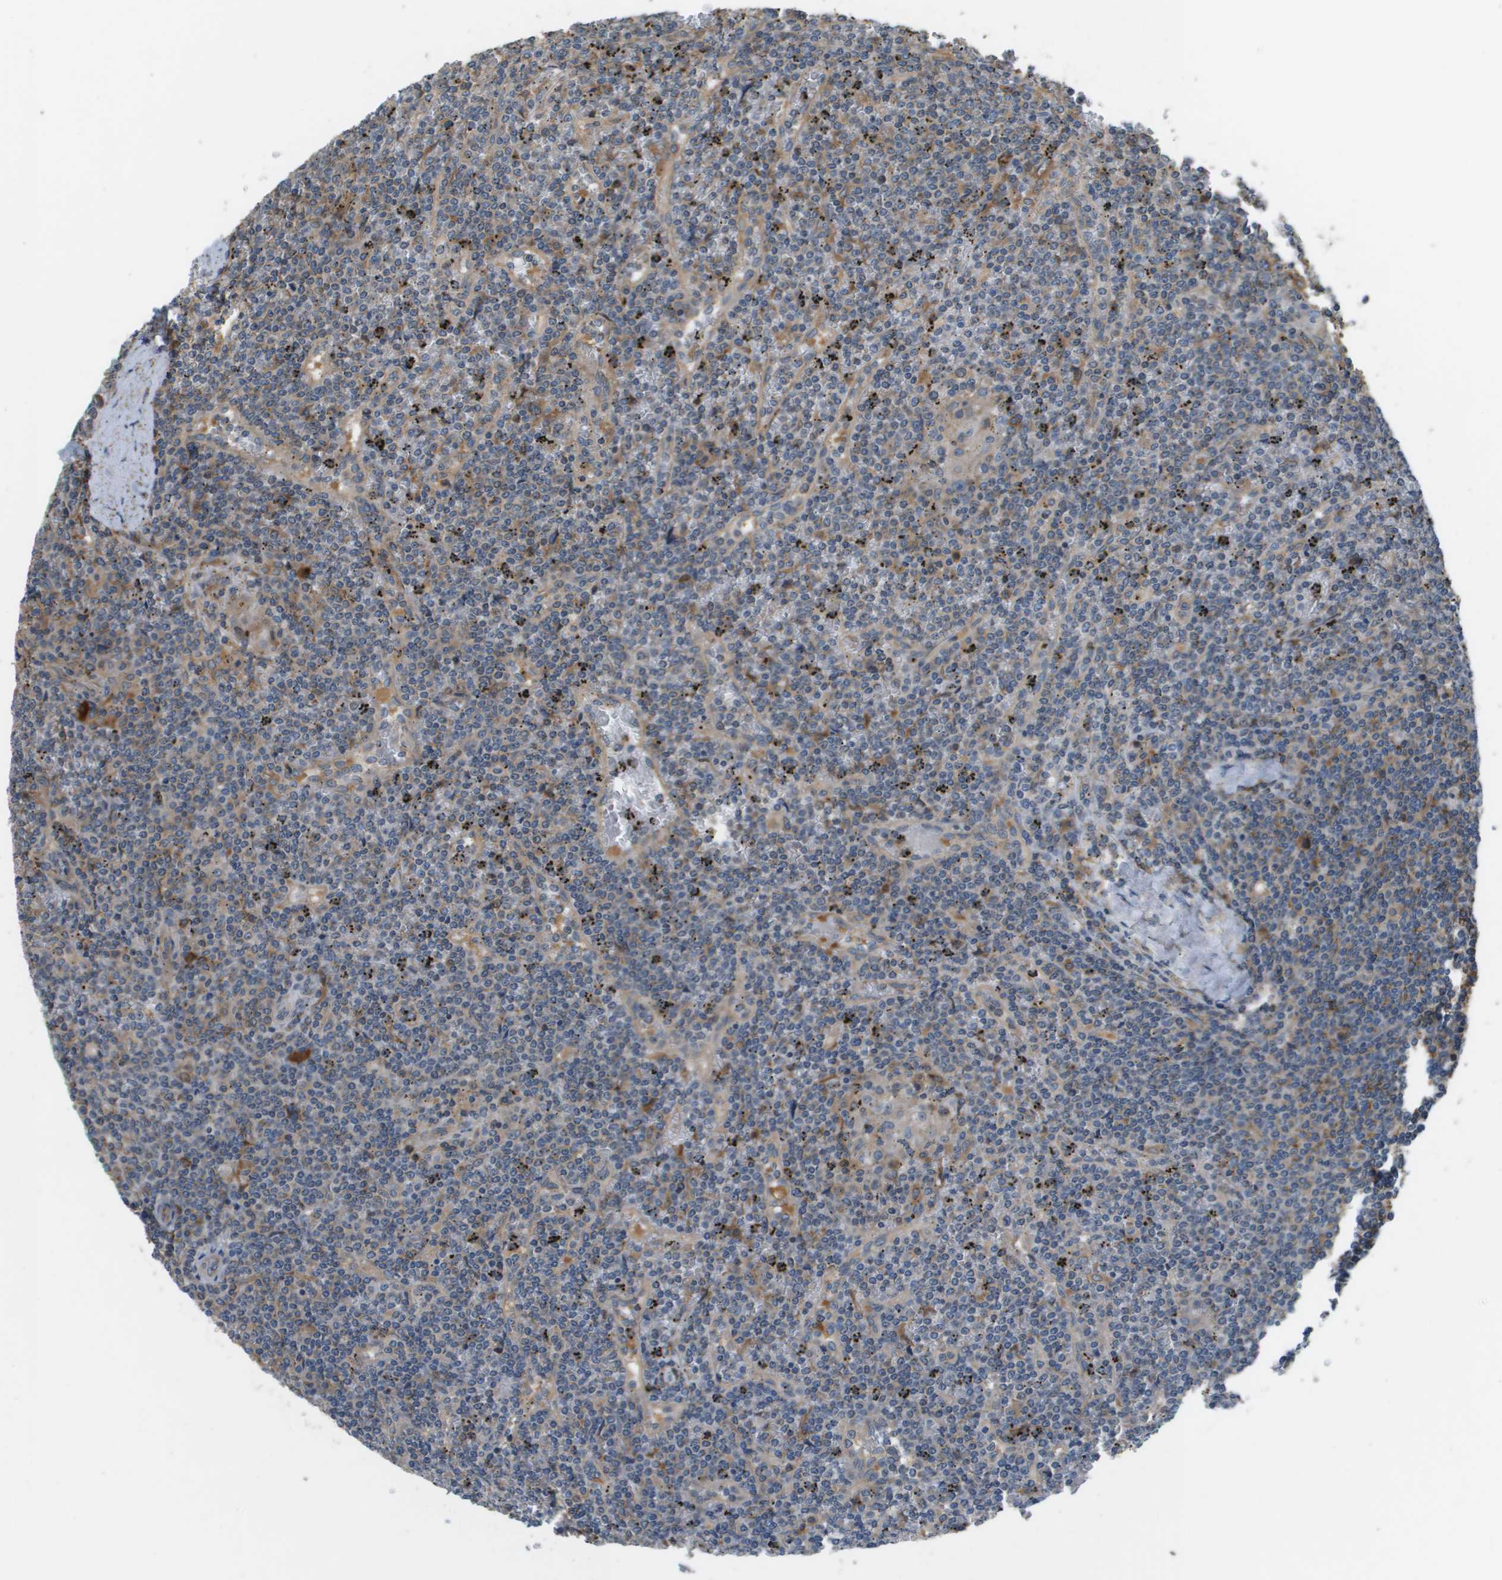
{"staining": {"intensity": "weak", "quantity": "<25%", "location": "cytoplasmic/membranous"}, "tissue": "lymphoma", "cell_type": "Tumor cells", "image_type": "cancer", "snomed": [{"axis": "morphology", "description": "Malignant lymphoma, non-Hodgkin's type, Low grade"}, {"axis": "topography", "description": "Spleen"}], "caption": "Photomicrograph shows no significant protein positivity in tumor cells of lymphoma. (DAB immunohistochemistry visualized using brightfield microscopy, high magnification).", "gene": "SAMSN1", "patient": {"sex": "female", "age": 19}}